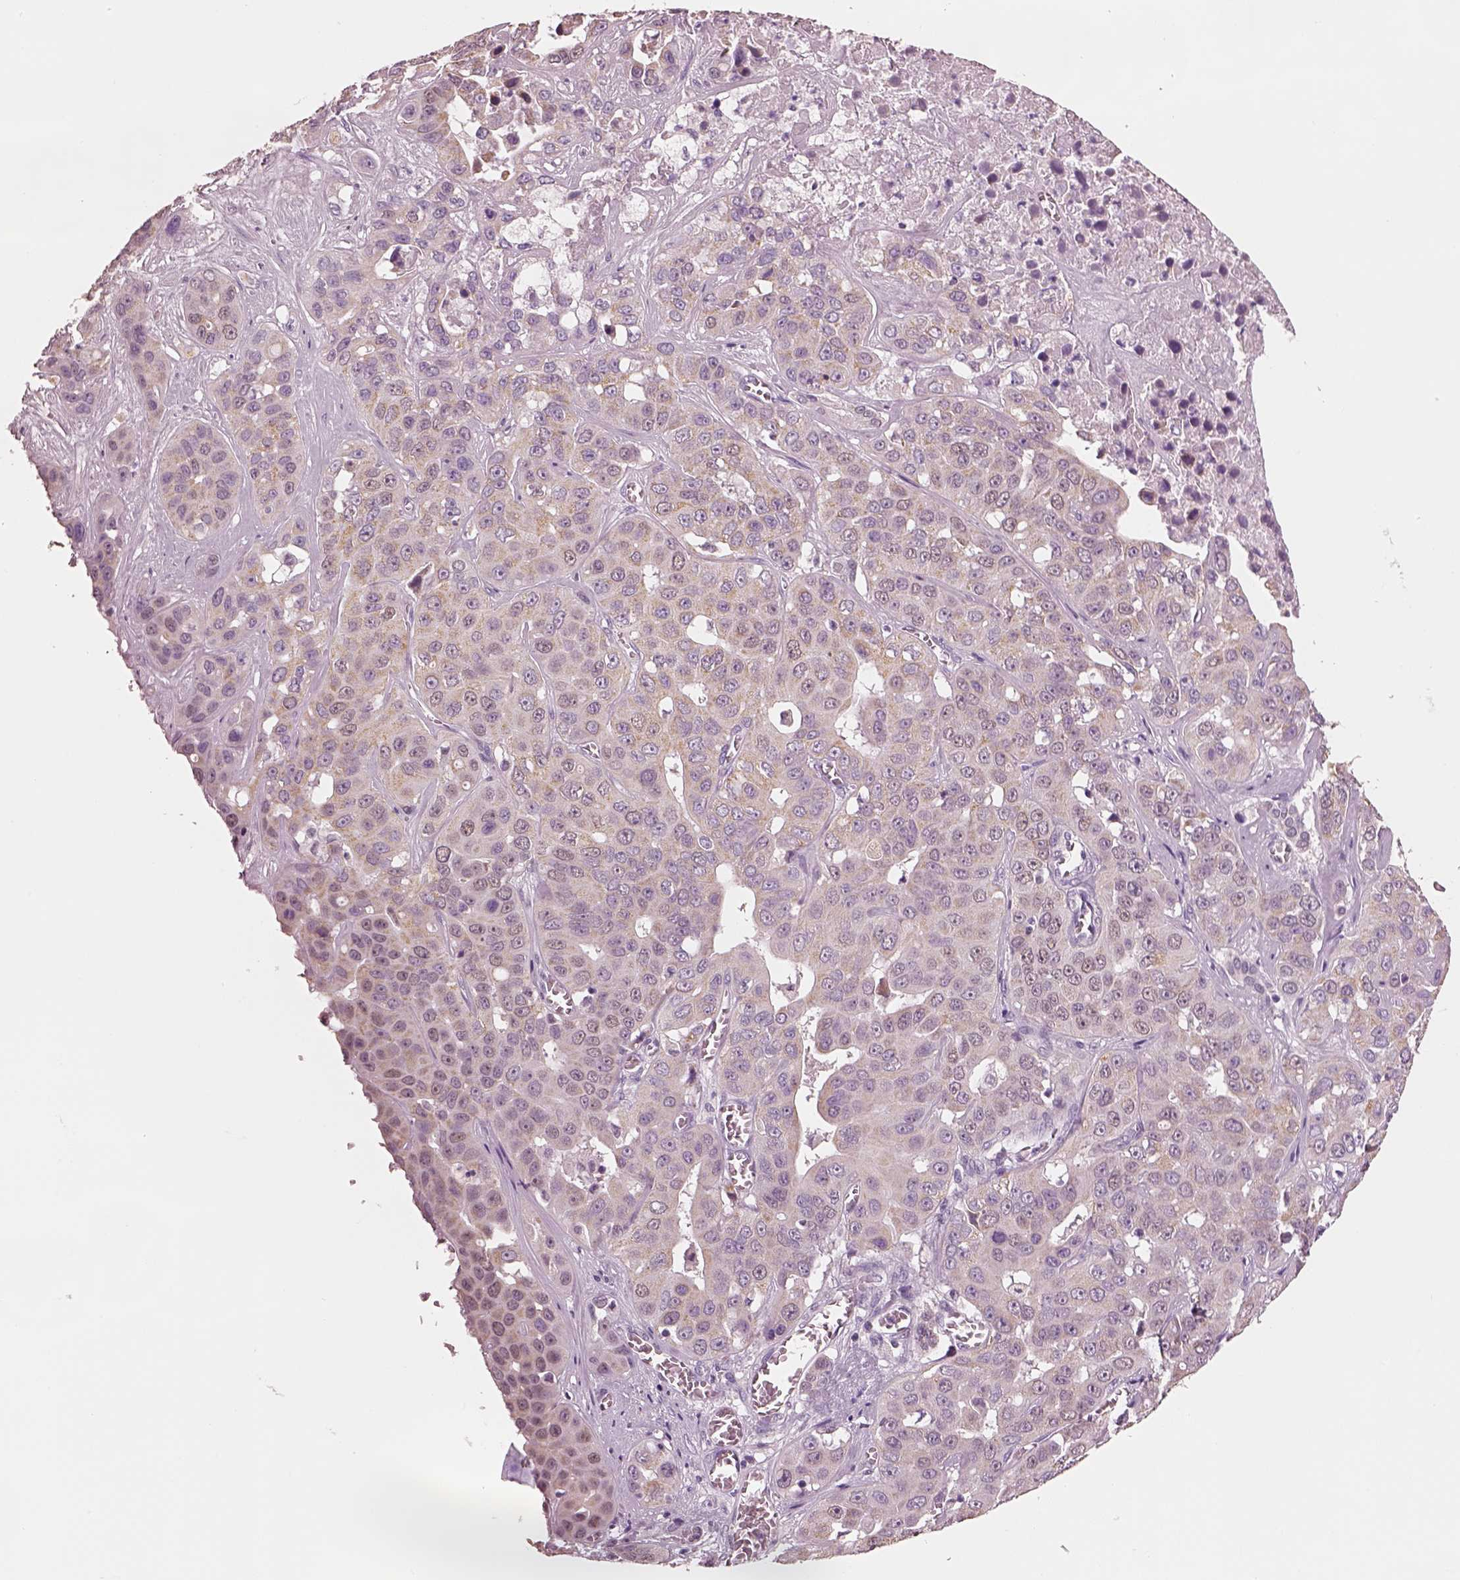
{"staining": {"intensity": "moderate", "quantity": ">75%", "location": "cytoplasmic/membranous"}, "tissue": "liver cancer", "cell_type": "Tumor cells", "image_type": "cancer", "snomed": [{"axis": "morphology", "description": "Cholangiocarcinoma"}, {"axis": "topography", "description": "Liver"}], "caption": "The immunohistochemical stain labels moderate cytoplasmic/membranous positivity in tumor cells of liver cholangiocarcinoma tissue.", "gene": "ELSPBP1", "patient": {"sex": "female", "age": 52}}